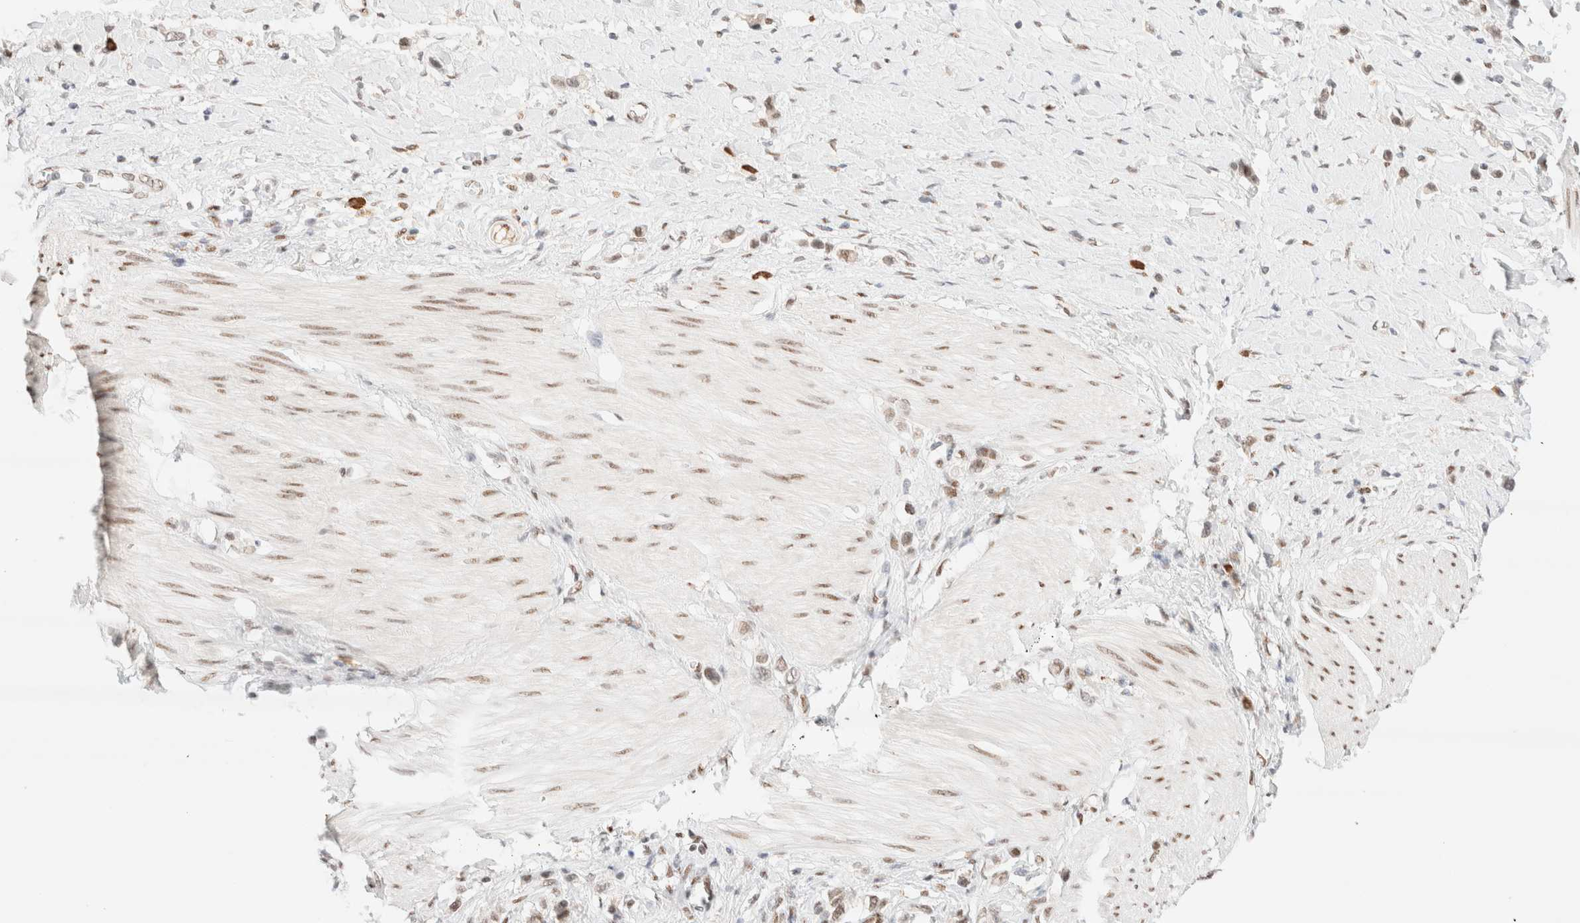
{"staining": {"intensity": "moderate", "quantity": ">75%", "location": "nuclear"}, "tissue": "stomach cancer", "cell_type": "Tumor cells", "image_type": "cancer", "snomed": [{"axis": "morphology", "description": "Adenocarcinoma, NOS"}, {"axis": "topography", "description": "Stomach"}], "caption": "An image of human stomach cancer stained for a protein demonstrates moderate nuclear brown staining in tumor cells. (brown staining indicates protein expression, while blue staining denotes nuclei).", "gene": "CIC", "patient": {"sex": "female", "age": 65}}